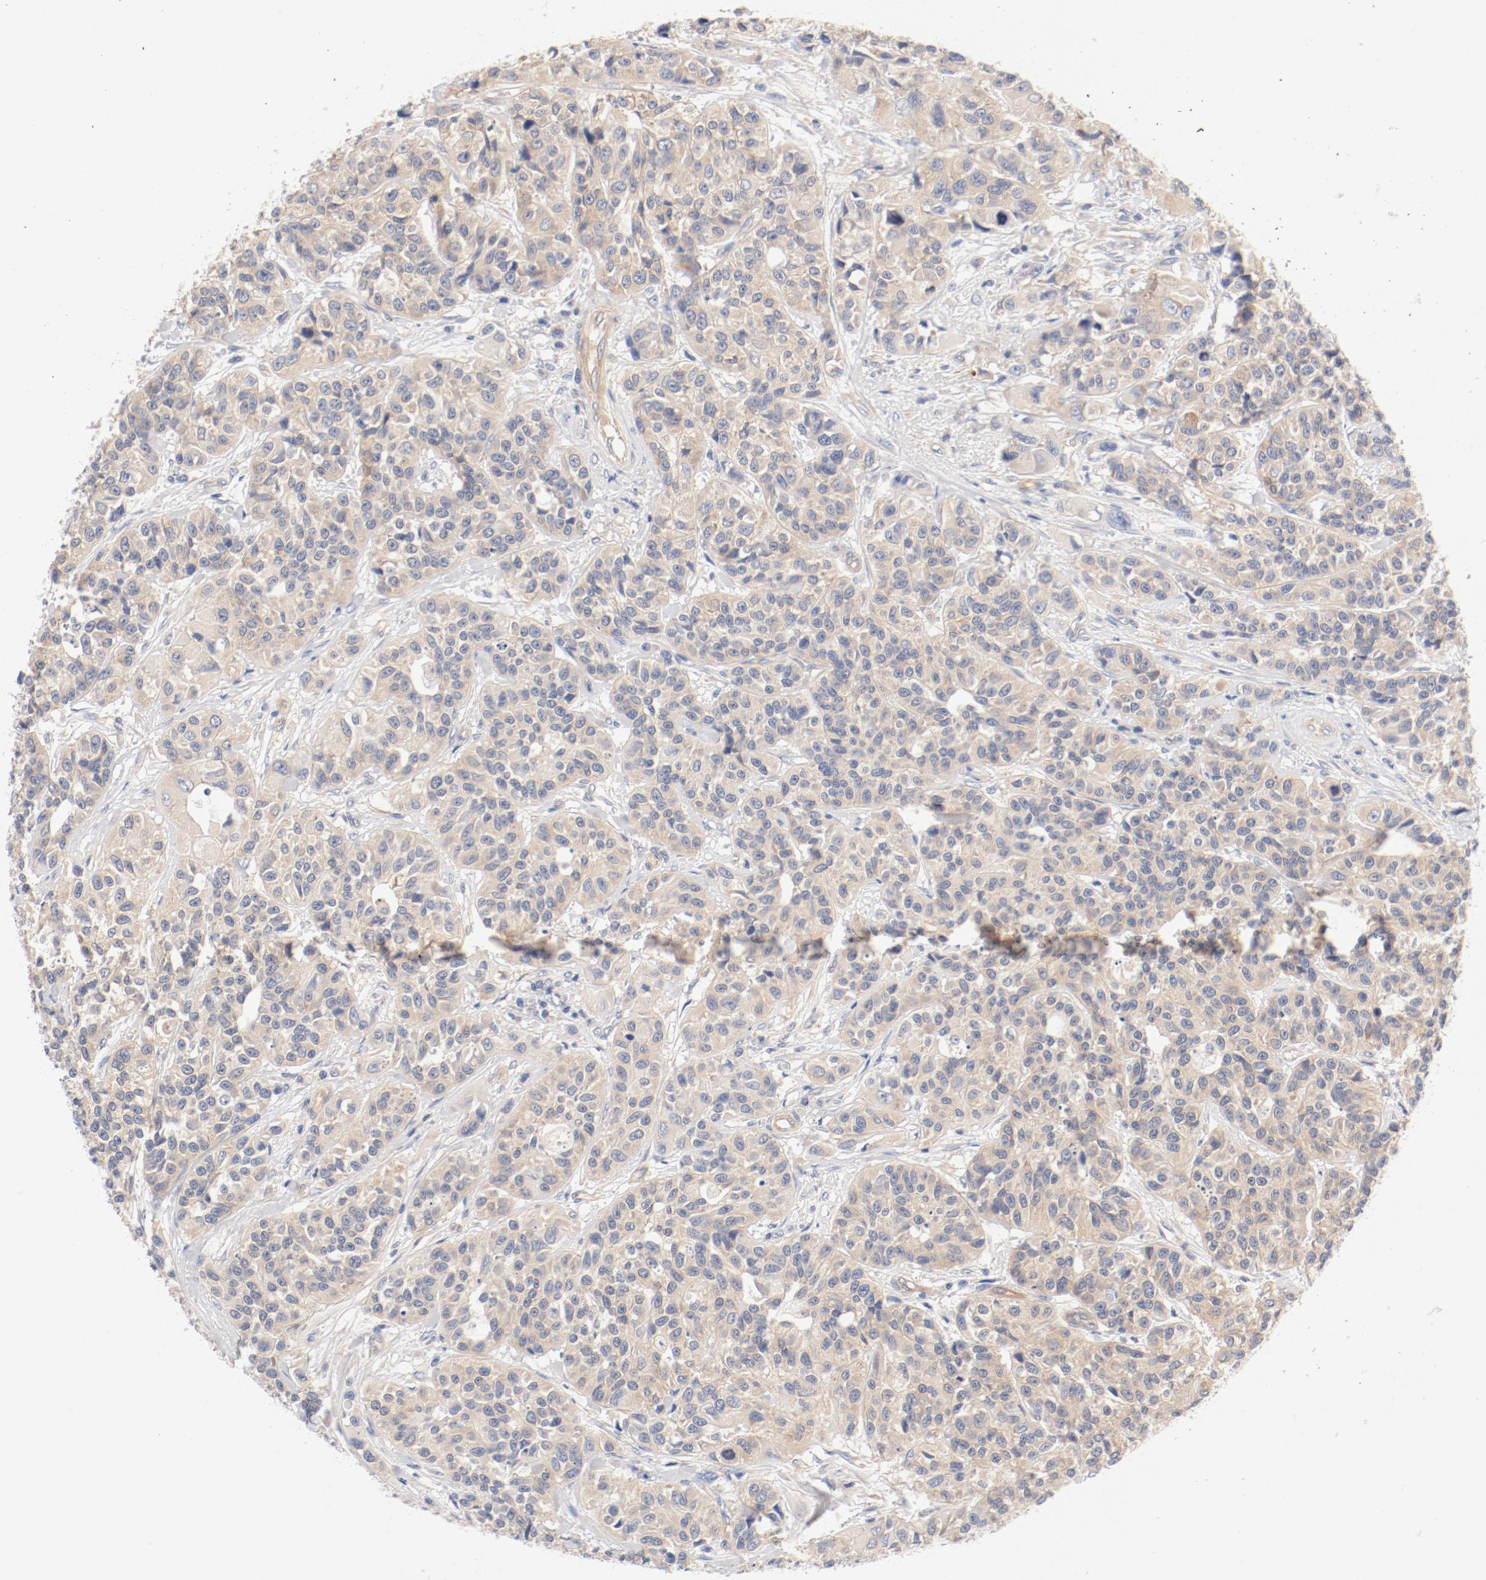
{"staining": {"intensity": "negative", "quantity": "none", "location": "none"}, "tissue": "urothelial cancer", "cell_type": "Tumor cells", "image_type": "cancer", "snomed": [{"axis": "morphology", "description": "Urothelial carcinoma, High grade"}, {"axis": "topography", "description": "Urinary bladder"}], "caption": "IHC histopathology image of human urothelial cancer stained for a protein (brown), which exhibits no positivity in tumor cells.", "gene": "DYNC1H1", "patient": {"sex": "female", "age": 81}}